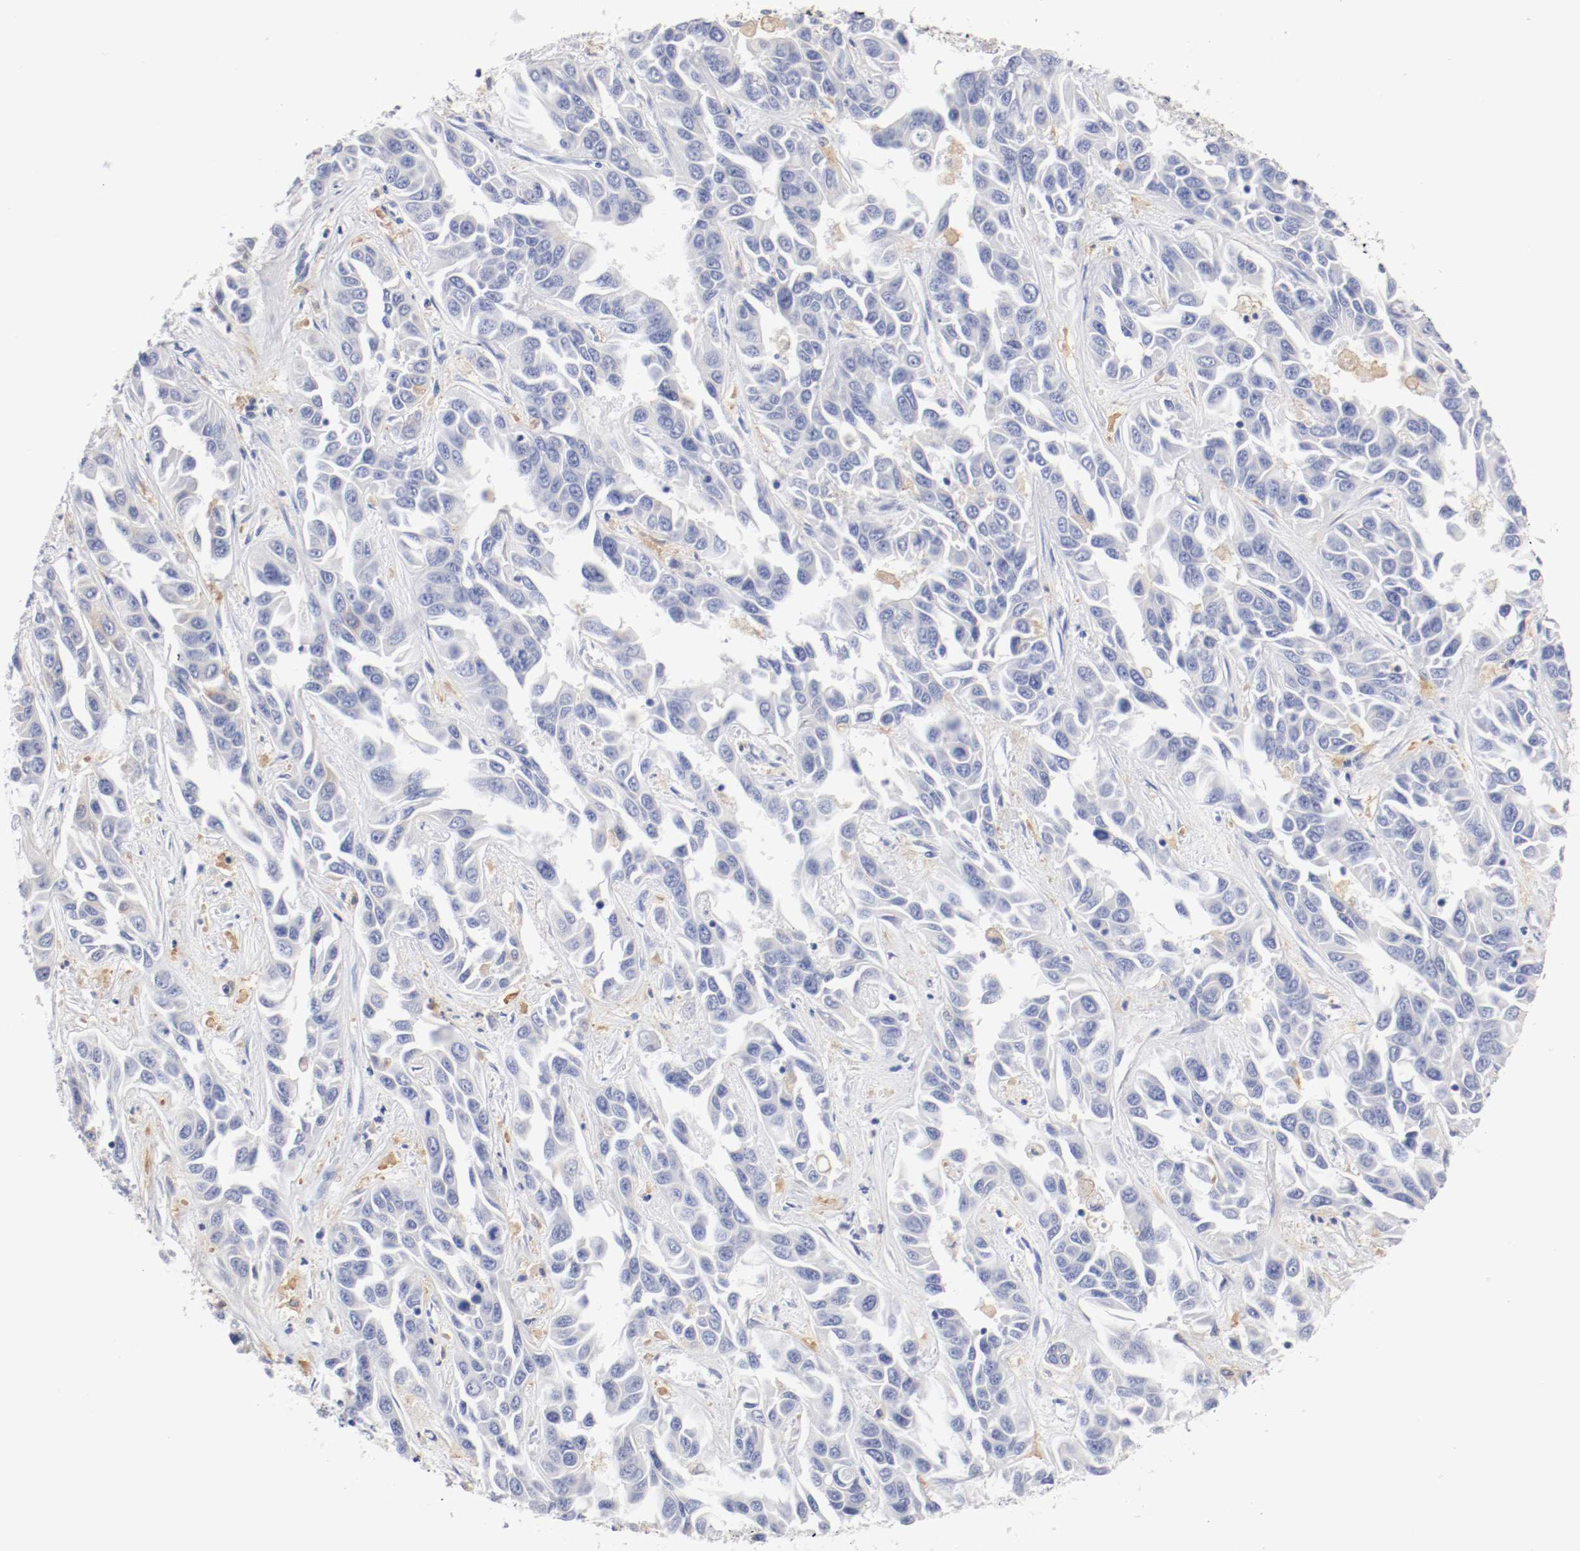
{"staining": {"intensity": "negative", "quantity": "none", "location": "none"}, "tissue": "liver cancer", "cell_type": "Tumor cells", "image_type": "cancer", "snomed": [{"axis": "morphology", "description": "Cholangiocarcinoma"}, {"axis": "topography", "description": "Liver"}], "caption": "Liver cancer (cholangiocarcinoma) was stained to show a protein in brown. There is no significant expression in tumor cells.", "gene": "FGFBP1", "patient": {"sex": "female", "age": 52}}